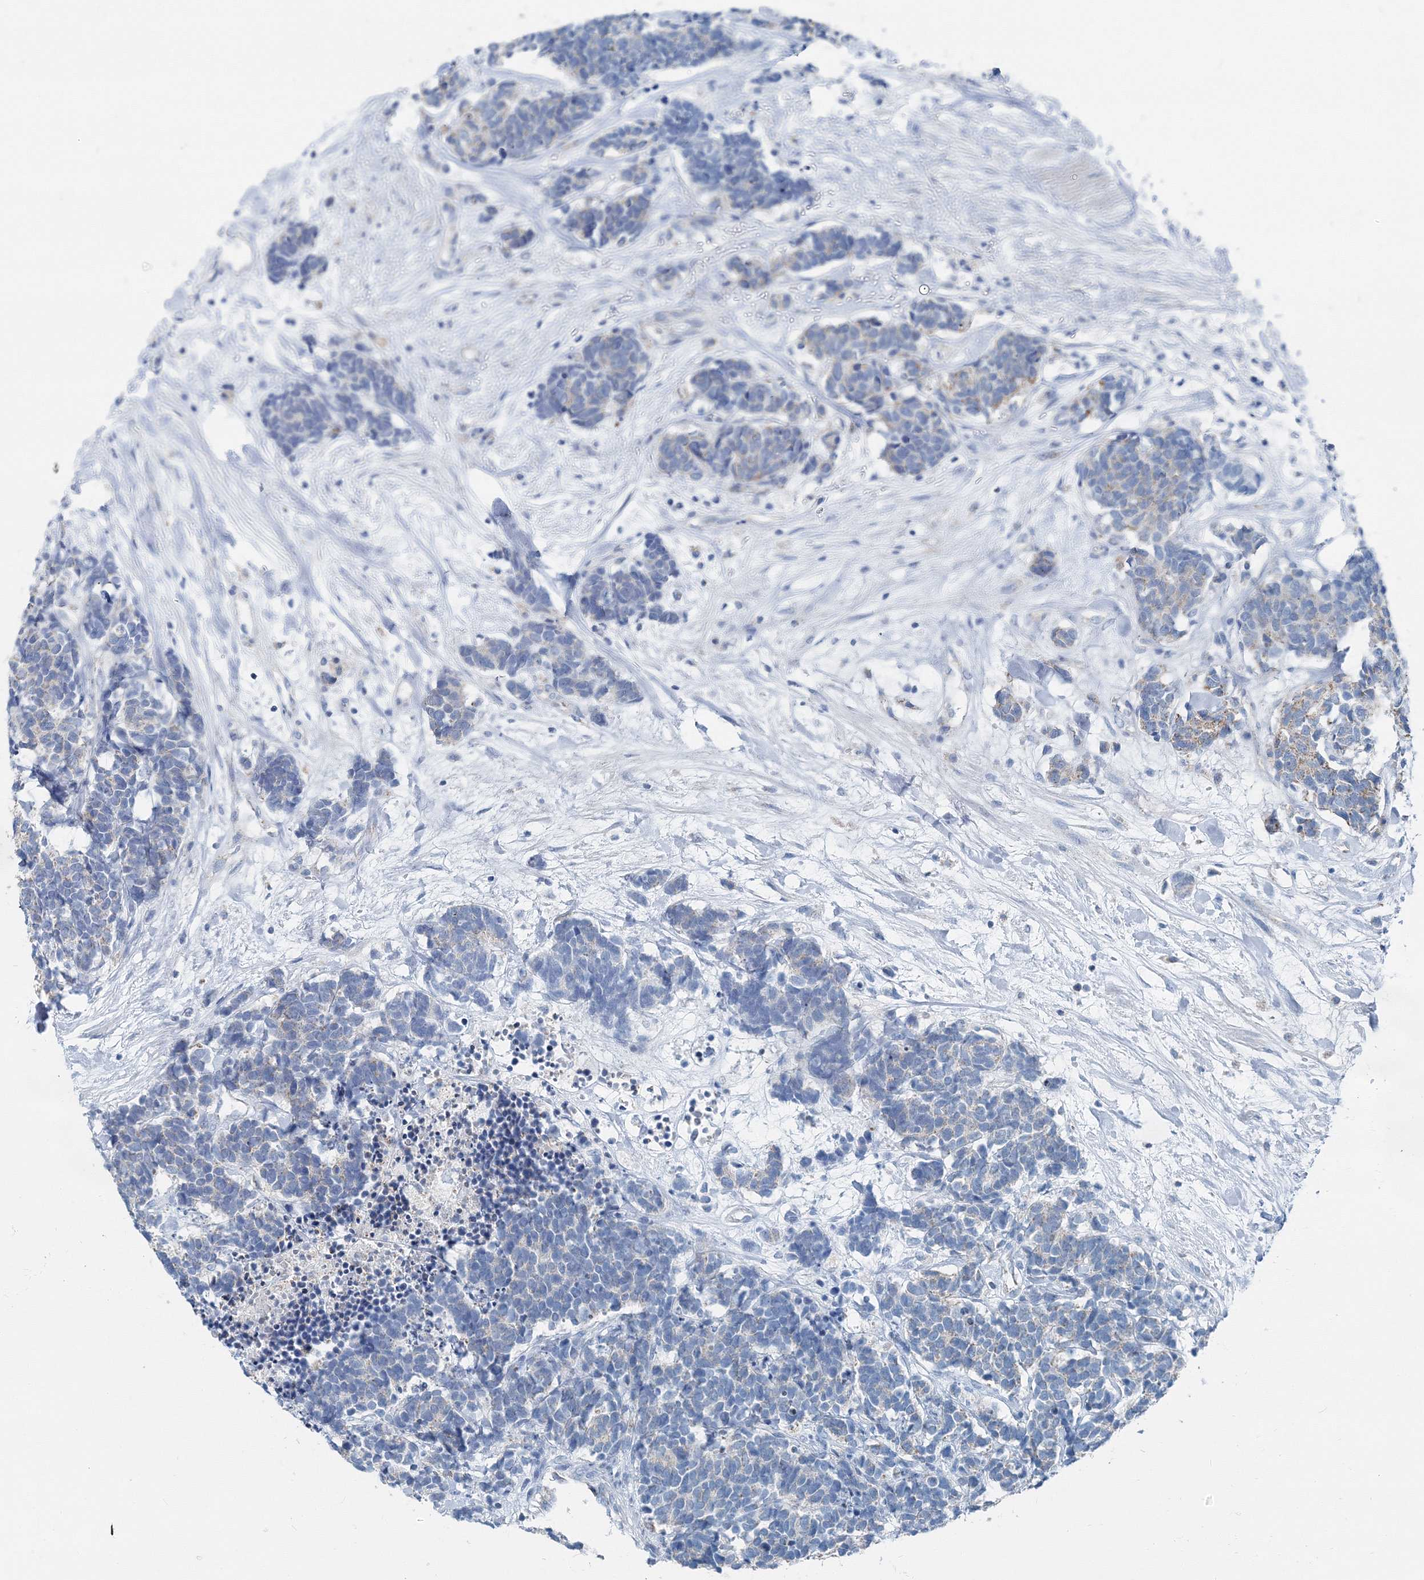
{"staining": {"intensity": "negative", "quantity": "none", "location": "none"}, "tissue": "carcinoid", "cell_type": "Tumor cells", "image_type": "cancer", "snomed": [{"axis": "morphology", "description": "Carcinoma, NOS"}, {"axis": "morphology", "description": "Carcinoid, malignant, NOS"}, {"axis": "topography", "description": "Urinary bladder"}], "caption": "Immunohistochemistry of carcinoid shows no positivity in tumor cells.", "gene": "GABARAPL2", "patient": {"sex": "male", "age": 57}}